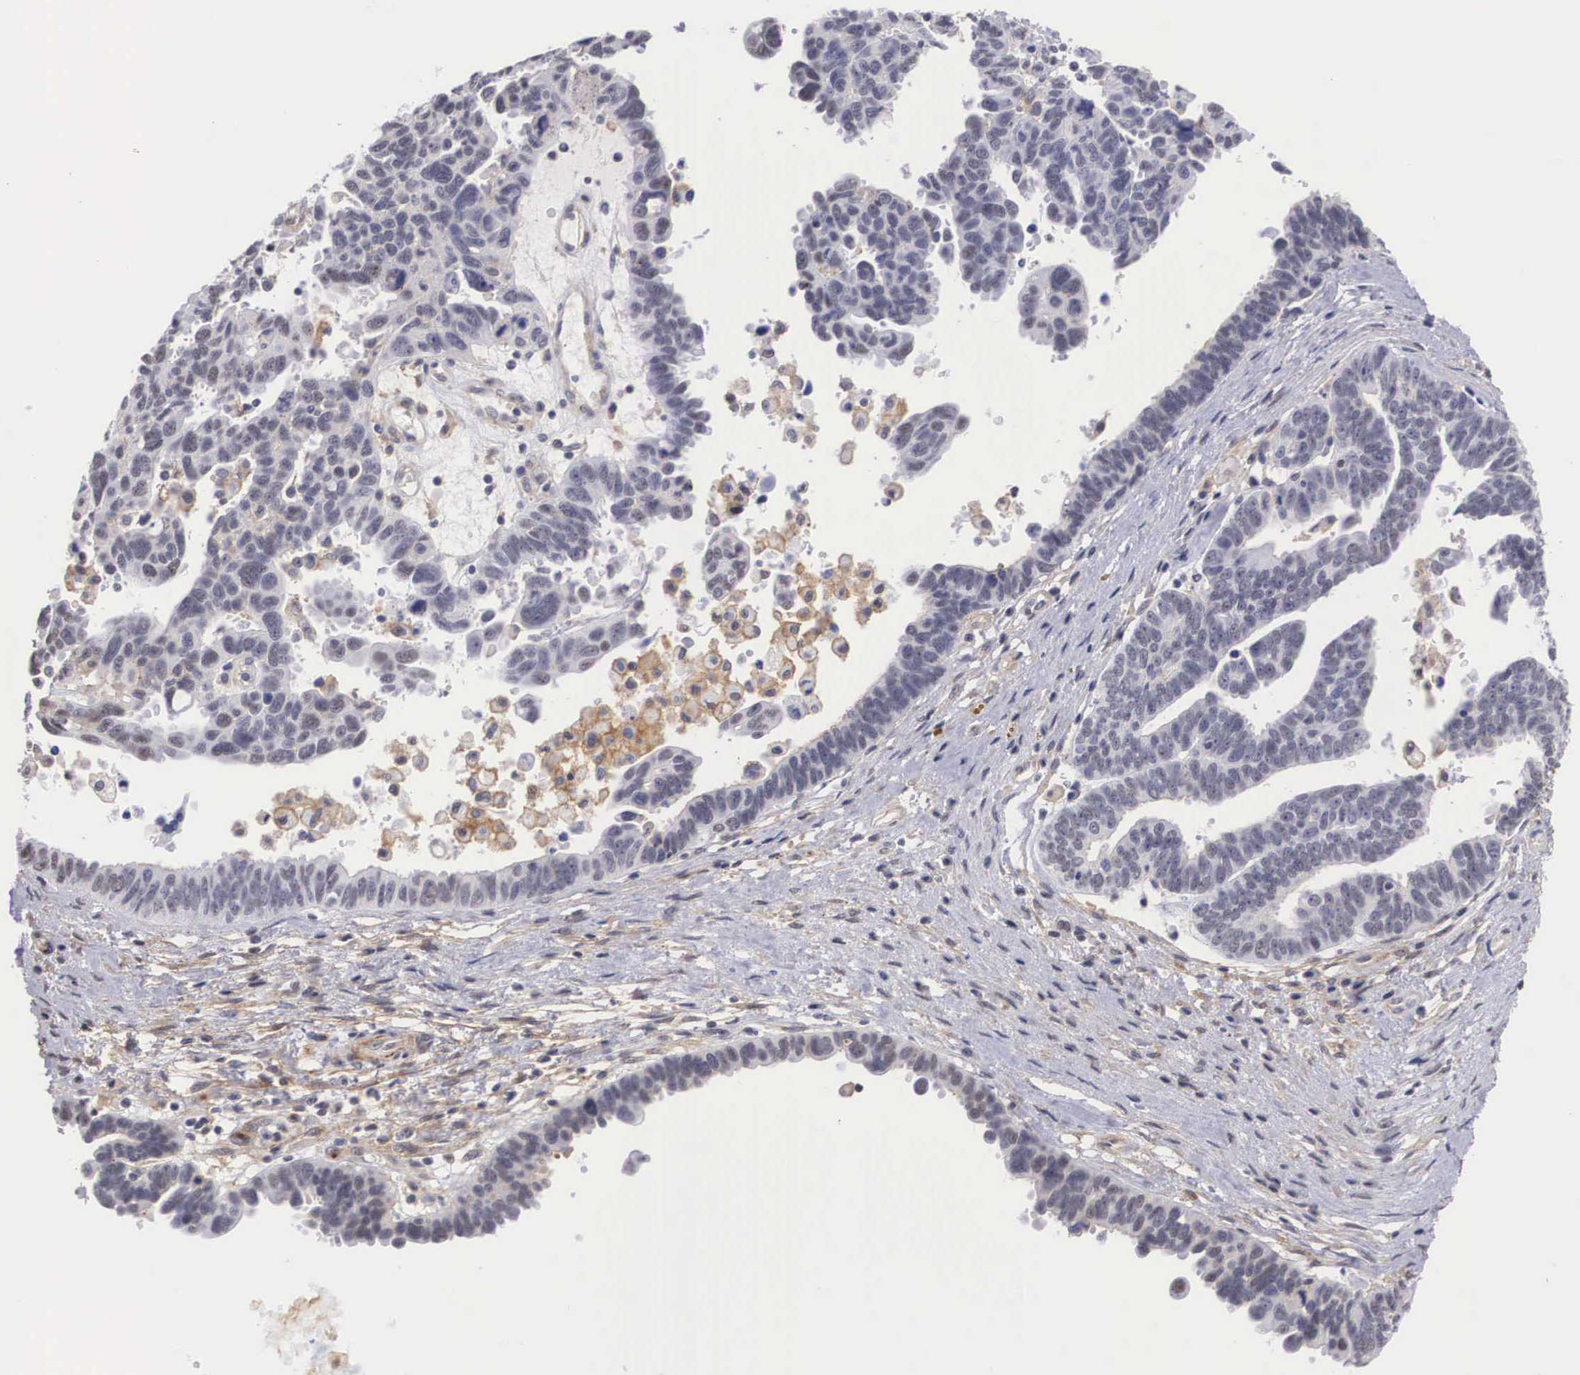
{"staining": {"intensity": "negative", "quantity": "none", "location": "none"}, "tissue": "ovarian cancer", "cell_type": "Tumor cells", "image_type": "cancer", "snomed": [{"axis": "morphology", "description": "Carcinoma, endometroid"}, {"axis": "morphology", "description": "Cystadenocarcinoma, serous, NOS"}, {"axis": "topography", "description": "Ovary"}], "caption": "IHC image of human ovarian endometroid carcinoma stained for a protein (brown), which displays no expression in tumor cells. (Stains: DAB (3,3'-diaminobenzidine) immunohistochemistry with hematoxylin counter stain, Microscopy: brightfield microscopy at high magnification).", "gene": "NR4A2", "patient": {"sex": "female", "age": 45}}